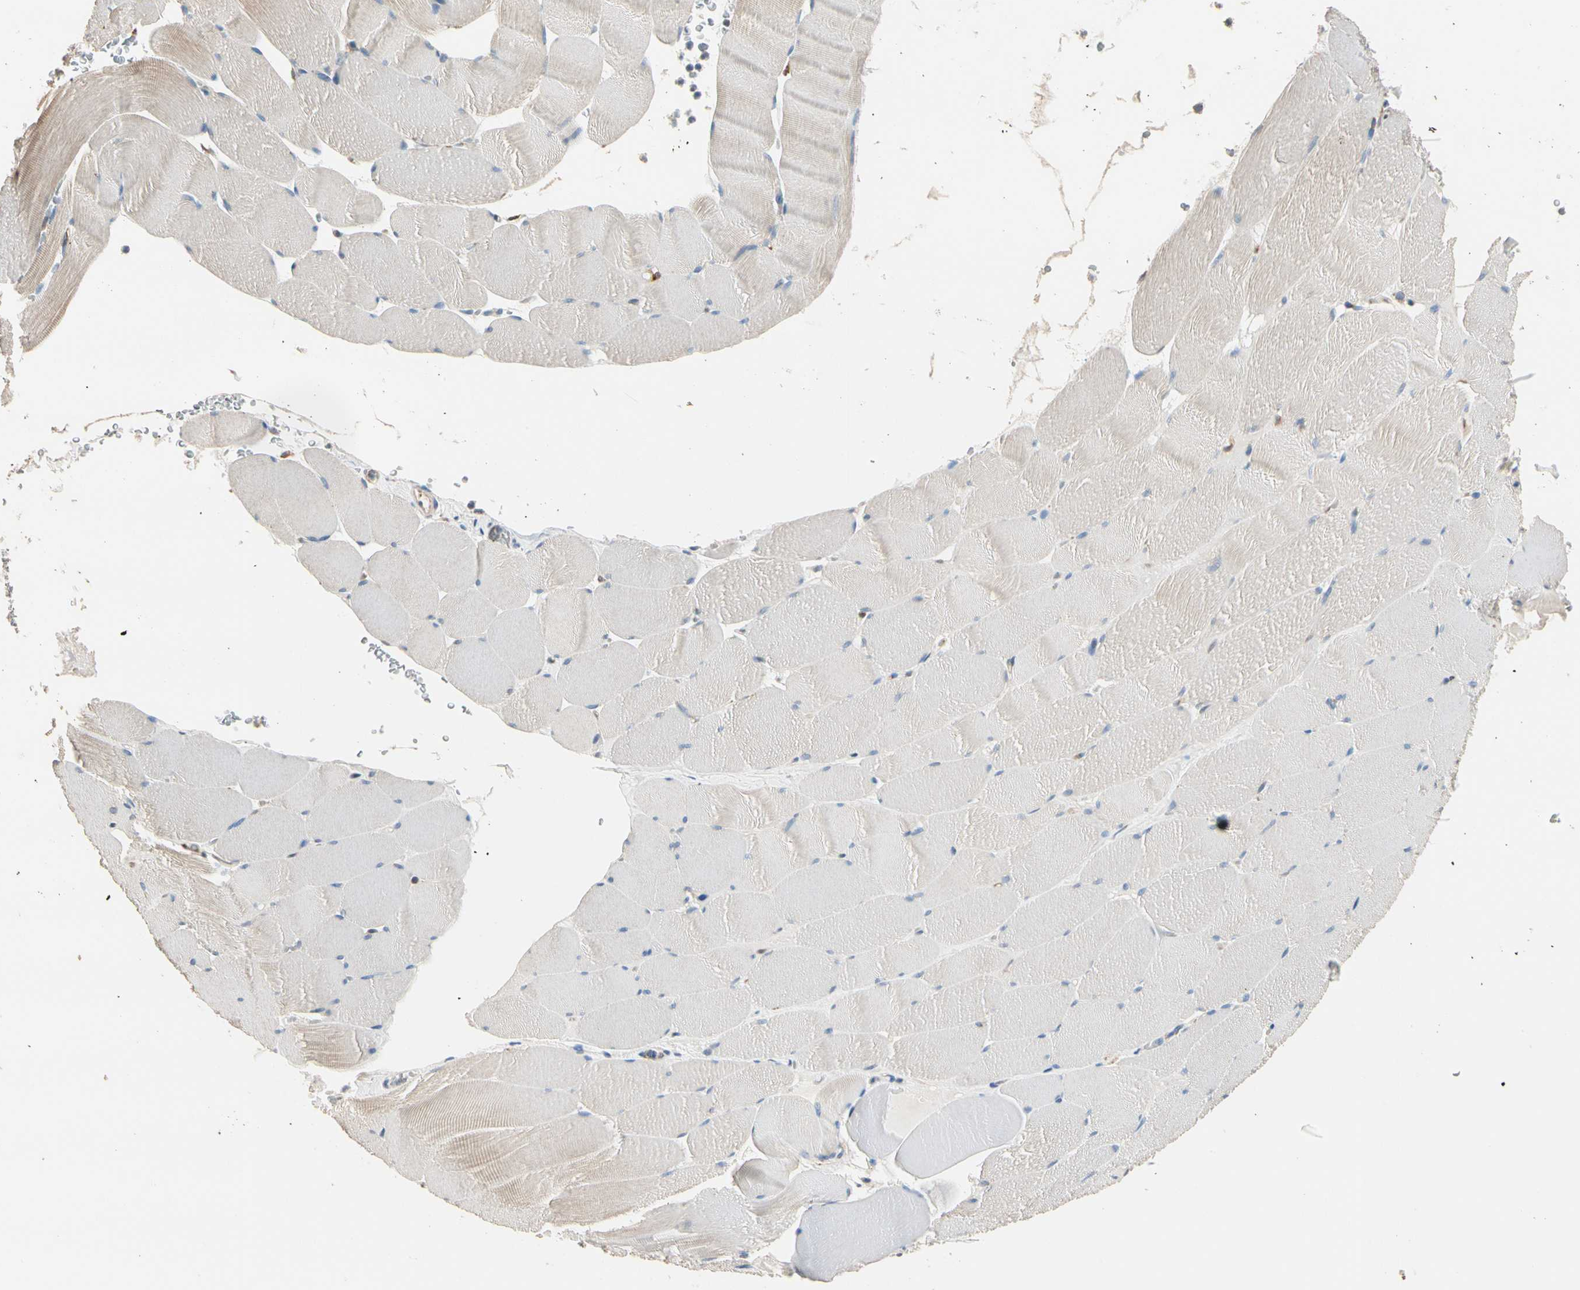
{"staining": {"intensity": "weak", "quantity": "25%-75%", "location": "cytoplasmic/membranous"}, "tissue": "skeletal muscle", "cell_type": "Myocytes", "image_type": "normal", "snomed": [{"axis": "morphology", "description": "Normal tissue, NOS"}, {"axis": "topography", "description": "Skeletal muscle"}], "caption": "Normal skeletal muscle was stained to show a protein in brown. There is low levels of weak cytoplasmic/membranous staining in about 25%-75% of myocytes.", "gene": "TASOR", "patient": {"sex": "male", "age": 62}}